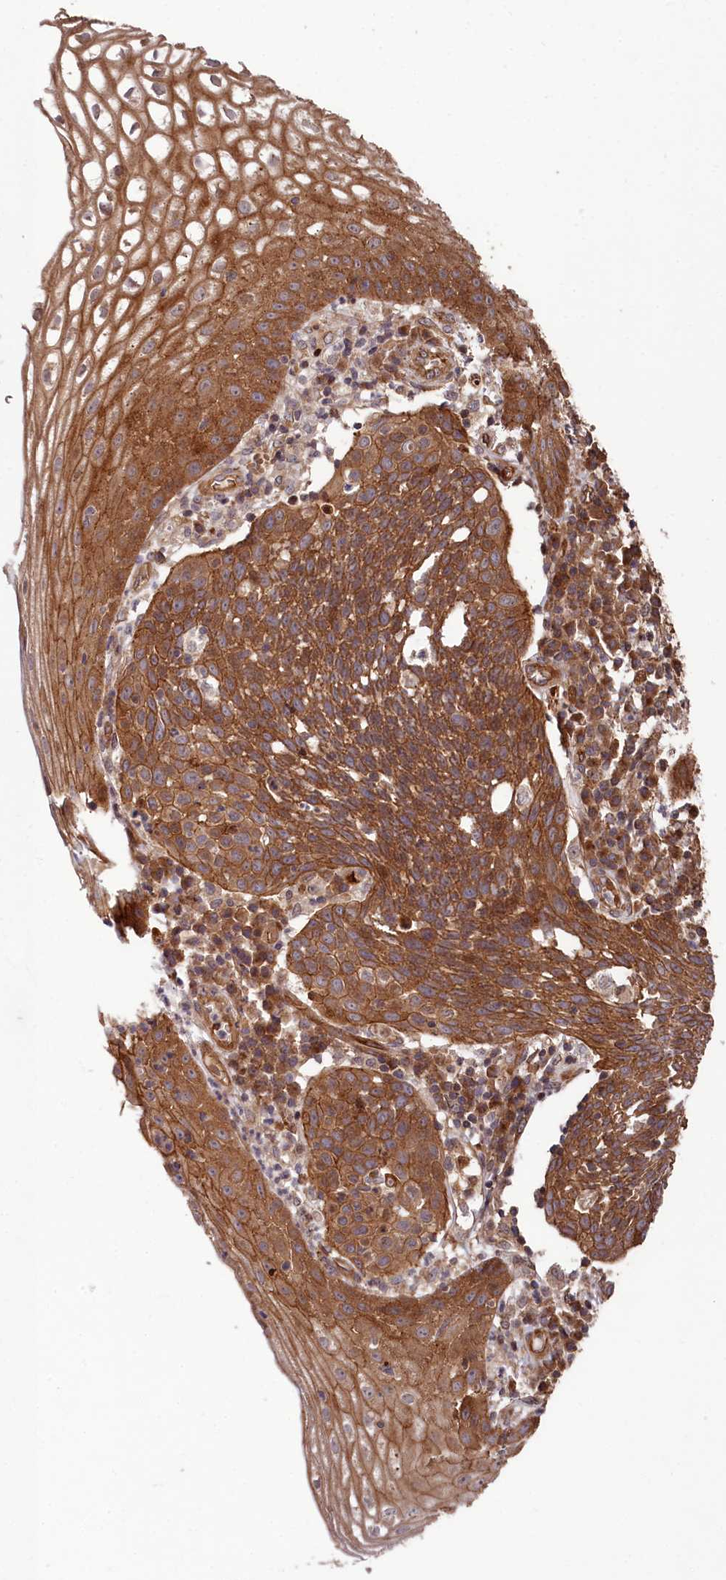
{"staining": {"intensity": "strong", "quantity": ">75%", "location": "cytoplasmic/membranous"}, "tissue": "cervical cancer", "cell_type": "Tumor cells", "image_type": "cancer", "snomed": [{"axis": "morphology", "description": "Squamous cell carcinoma, NOS"}, {"axis": "topography", "description": "Cervix"}], "caption": "Cervical squamous cell carcinoma stained with a brown dye reveals strong cytoplasmic/membranous positive positivity in approximately >75% of tumor cells.", "gene": "TNKS1BP1", "patient": {"sex": "female", "age": 34}}